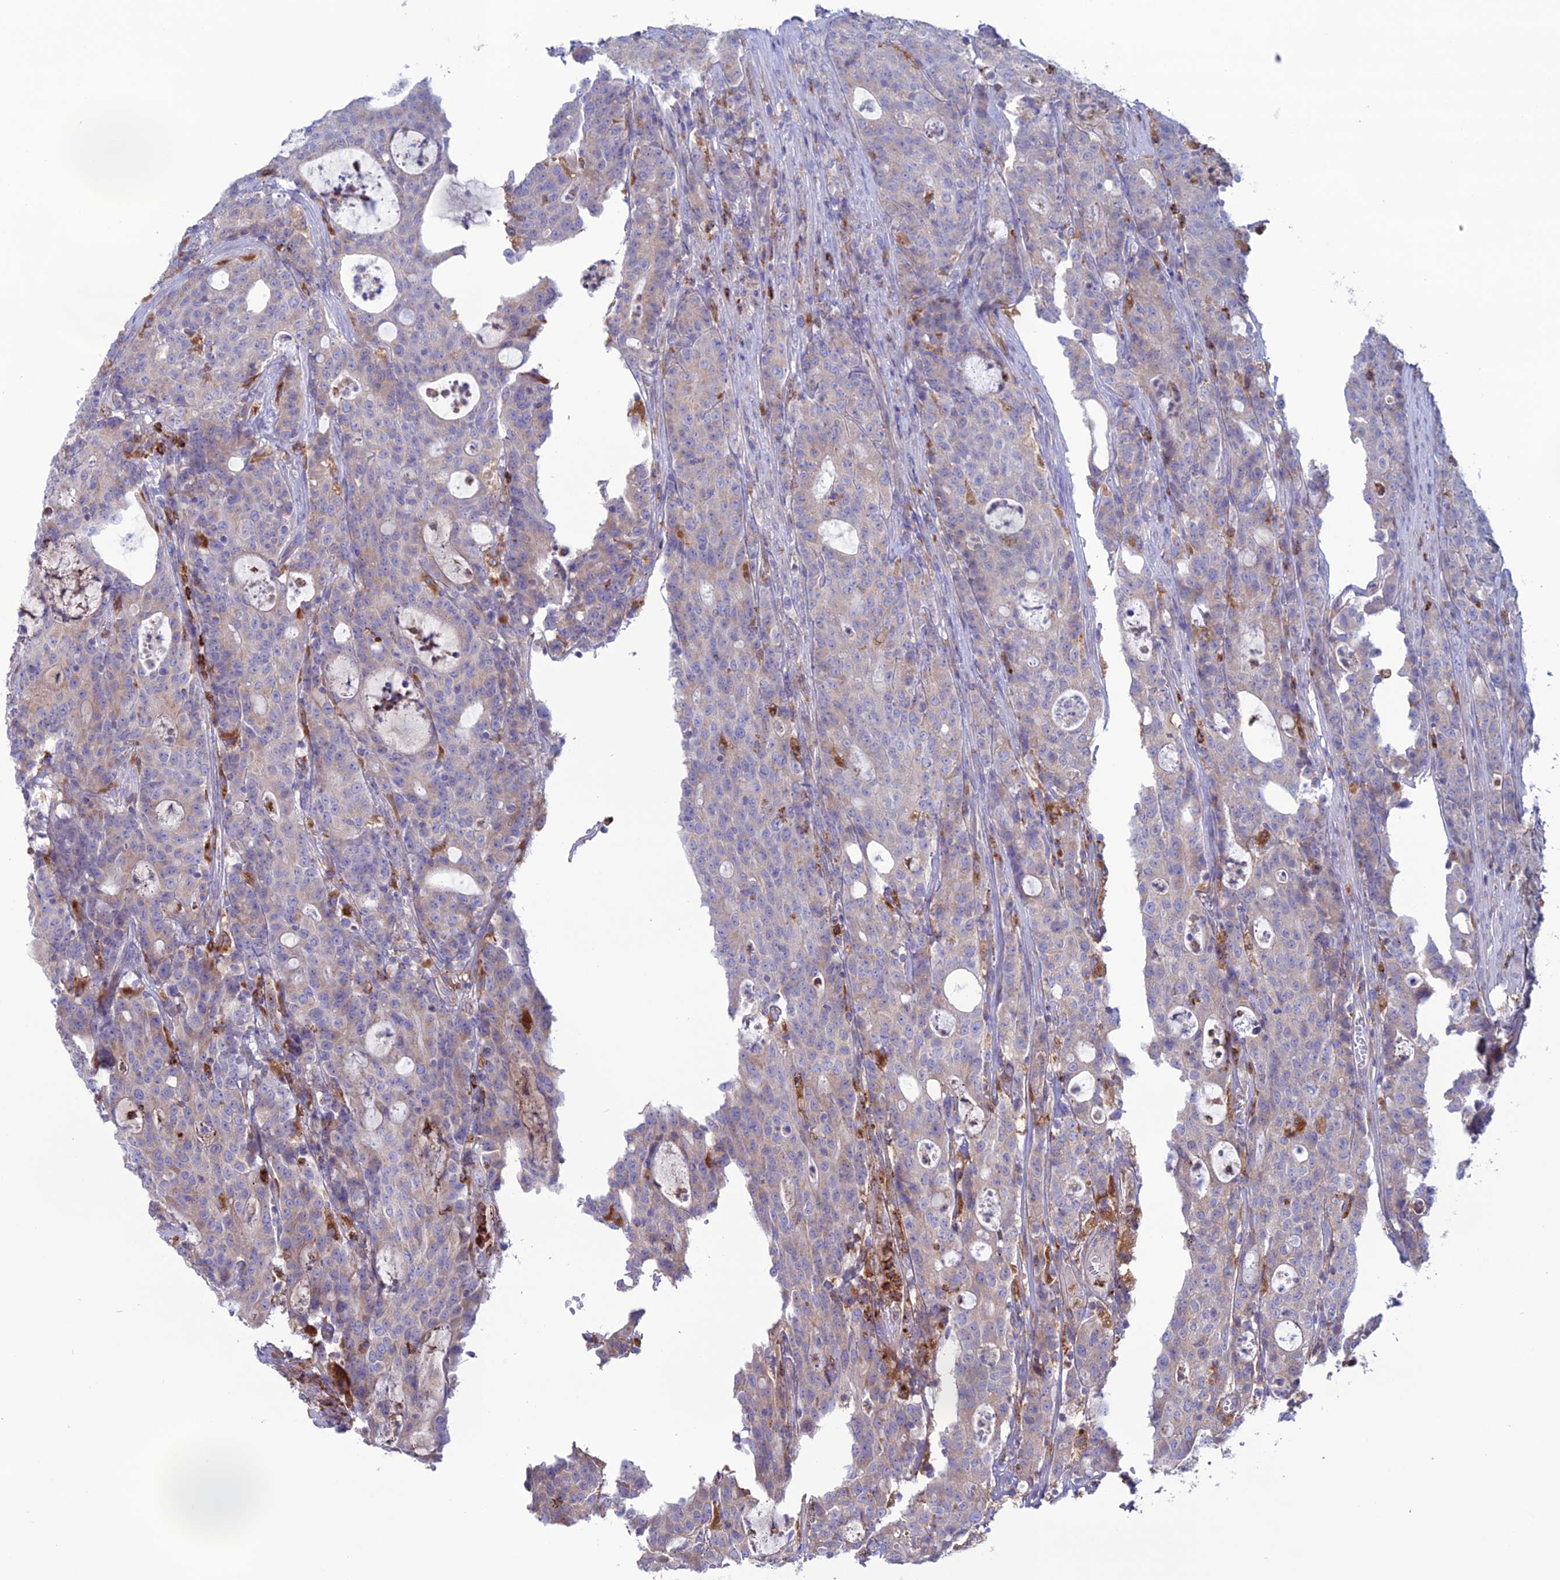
{"staining": {"intensity": "weak", "quantity": "<25%", "location": "cytoplasmic/membranous"}, "tissue": "colorectal cancer", "cell_type": "Tumor cells", "image_type": "cancer", "snomed": [{"axis": "morphology", "description": "Adenocarcinoma, NOS"}, {"axis": "topography", "description": "Colon"}], "caption": "The histopathology image demonstrates no staining of tumor cells in colorectal cancer (adenocarcinoma).", "gene": "CLCN7", "patient": {"sex": "male", "age": 83}}